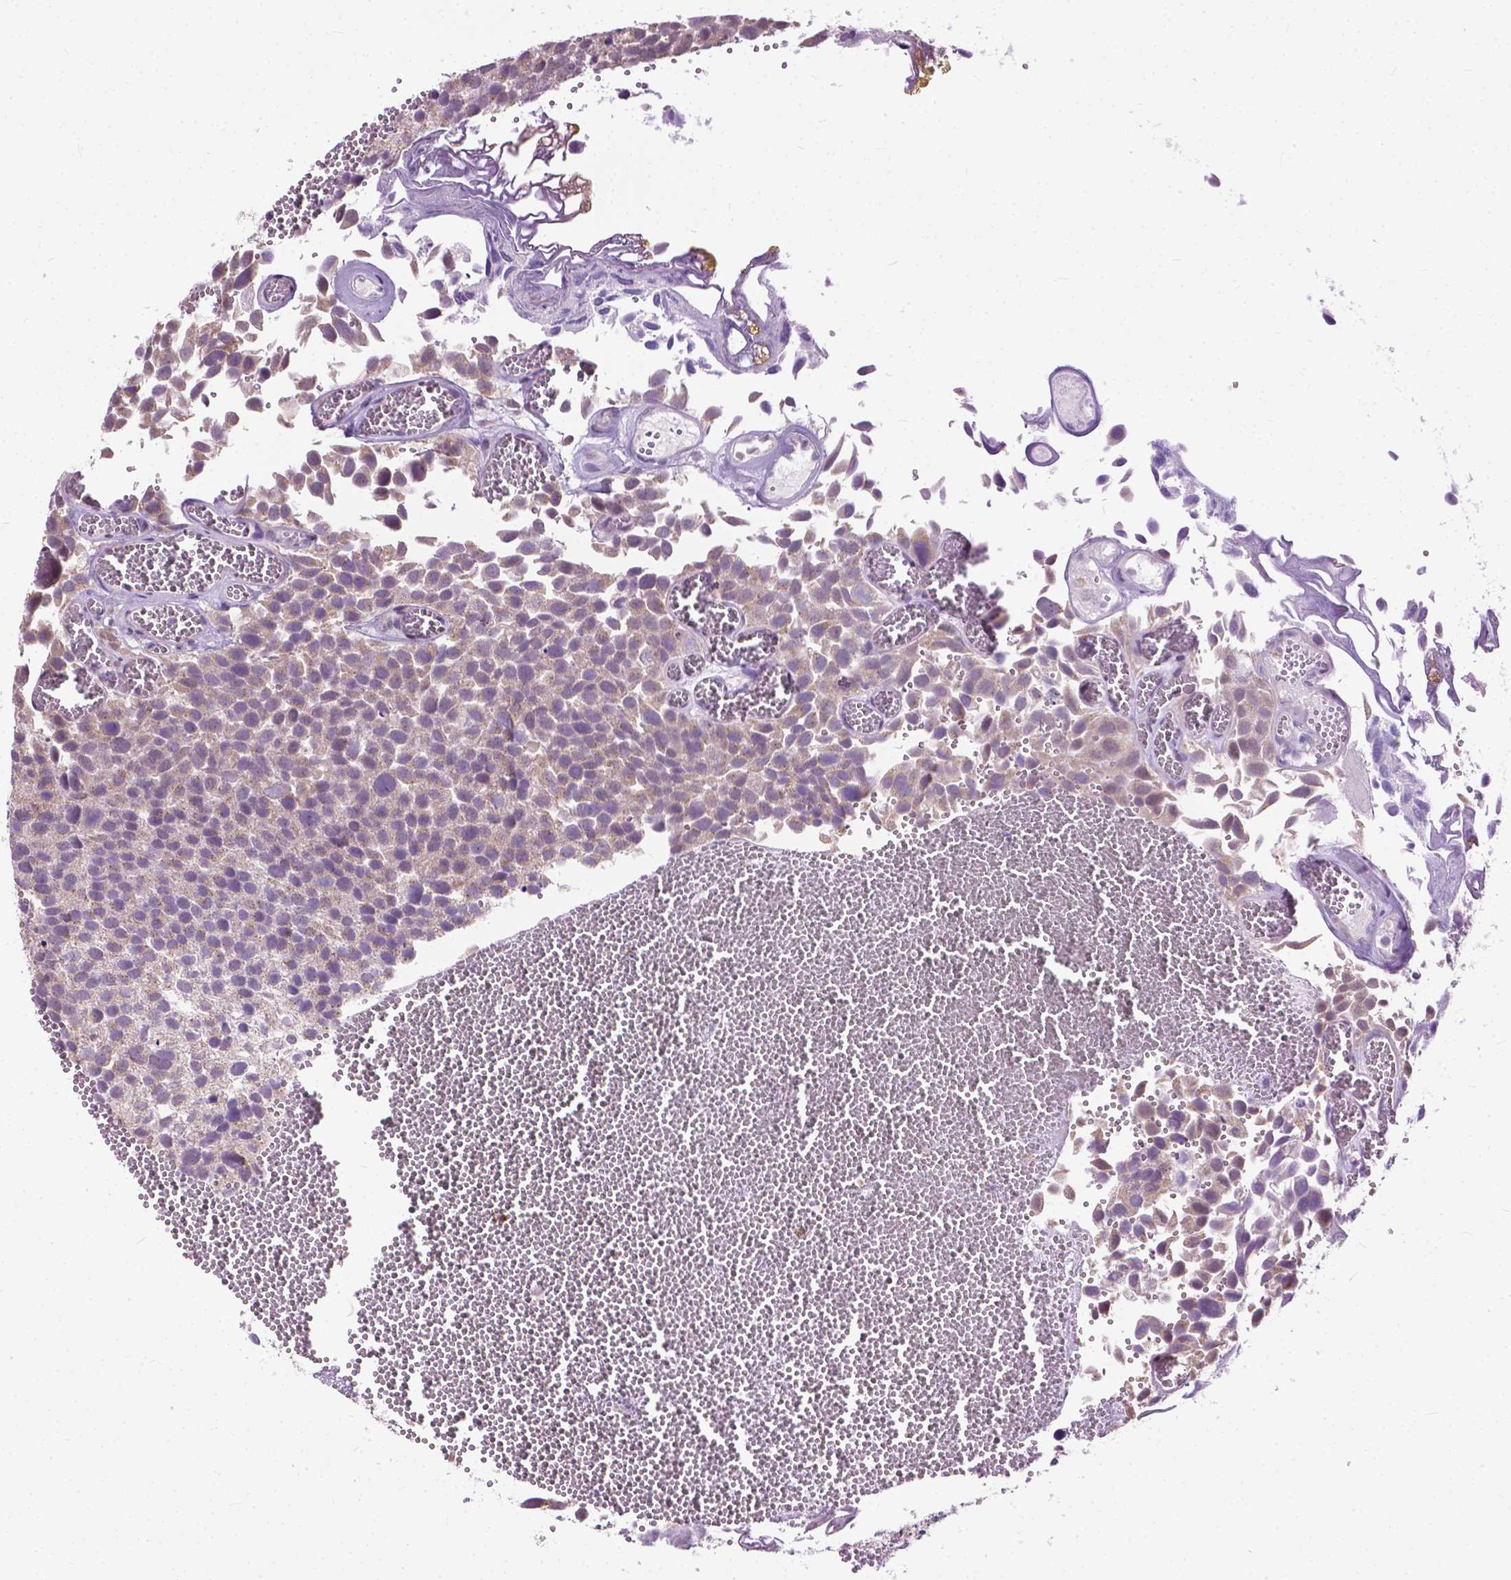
{"staining": {"intensity": "weak", "quantity": "25%-75%", "location": "cytoplasmic/membranous"}, "tissue": "urothelial cancer", "cell_type": "Tumor cells", "image_type": "cancer", "snomed": [{"axis": "morphology", "description": "Urothelial carcinoma, Low grade"}, {"axis": "topography", "description": "Urinary bladder"}], "caption": "Protein expression analysis of human urothelial cancer reveals weak cytoplasmic/membranous positivity in approximately 25%-75% of tumor cells. The staining was performed using DAB (3,3'-diaminobenzidine) to visualize the protein expression in brown, while the nuclei were stained in blue with hematoxylin (Magnification: 20x).", "gene": "TTC9B", "patient": {"sex": "female", "age": 69}}